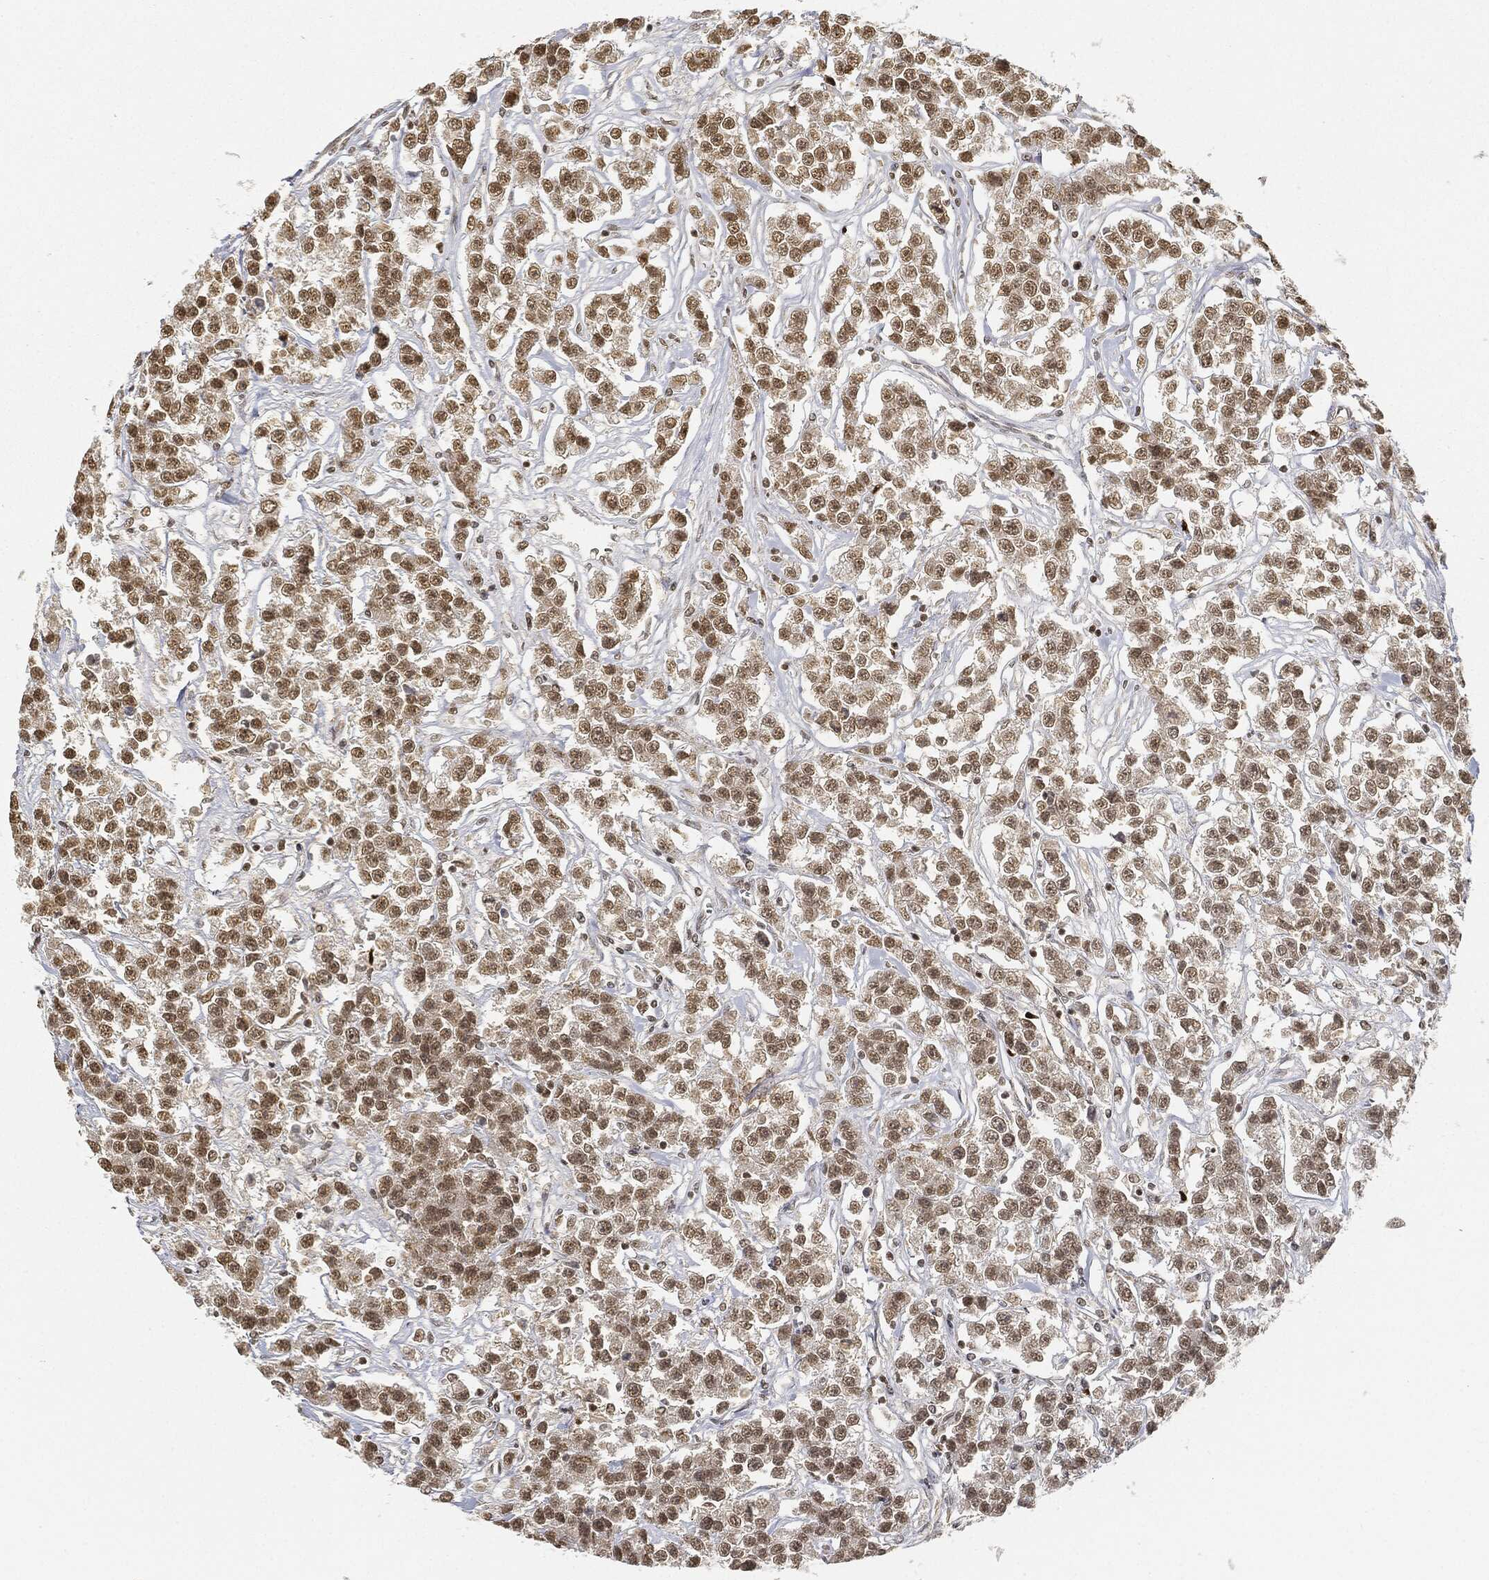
{"staining": {"intensity": "moderate", "quantity": "25%-75%", "location": "nuclear"}, "tissue": "testis cancer", "cell_type": "Tumor cells", "image_type": "cancer", "snomed": [{"axis": "morphology", "description": "Seminoma, NOS"}, {"axis": "topography", "description": "Testis"}], "caption": "Moderate nuclear expression for a protein is appreciated in about 25%-75% of tumor cells of testis cancer using IHC.", "gene": "CIB1", "patient": {"sex": "male", "age": 59}}